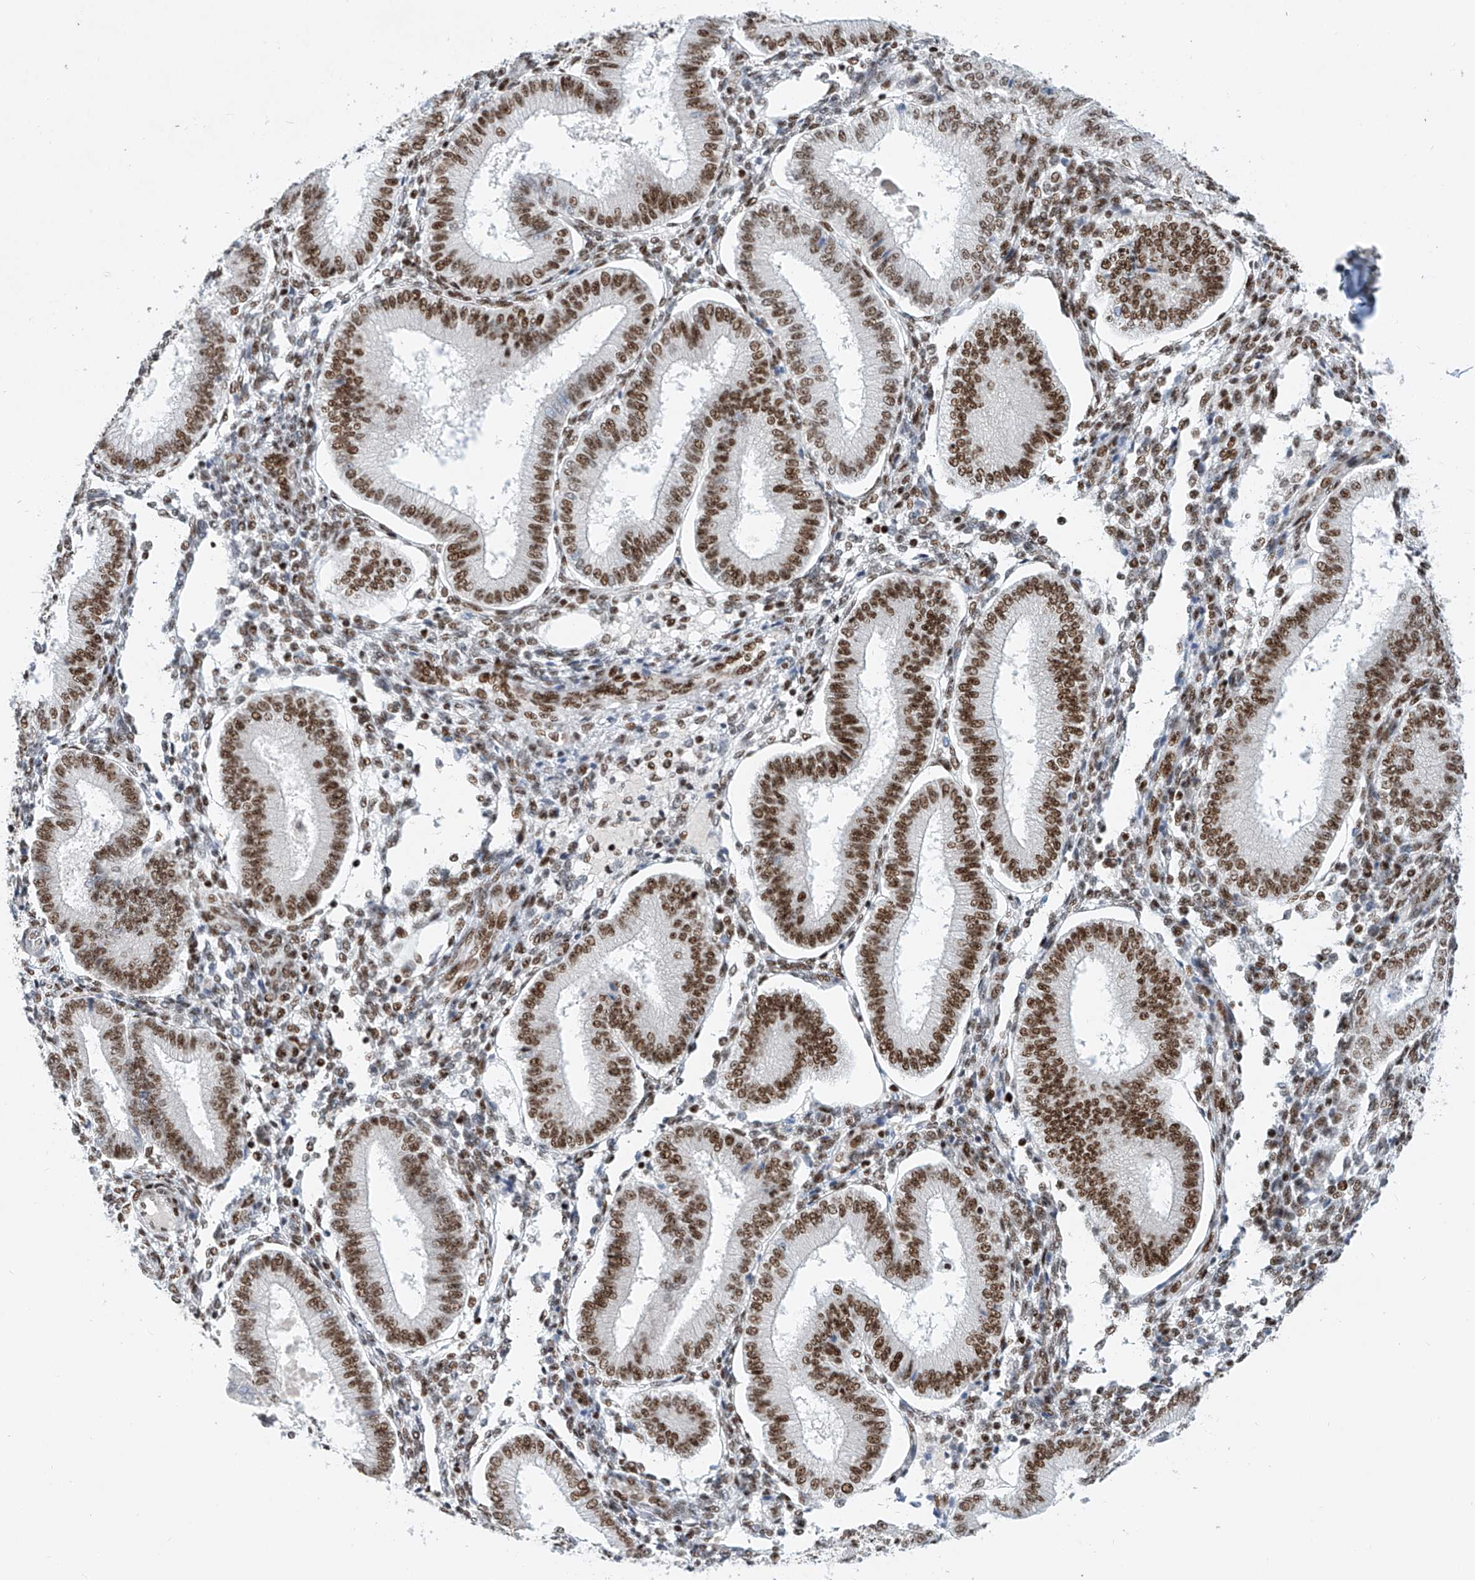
{"staining": {"intensity": "moderate", "quantity": ">75%", "location": "nuclear"}, "tissue": "endometrium", "cell_type": "Cells in endometrial stroma", "image_type": "normal", "snomed": [{"axis": "morphology", "description": "Normal tissue, NOS"}, {"axis": "topography", "description": "Endometrium"}], "caption": "DAB immunohistochemical staining of benign human endometrium displays moderate nuclear protein positivity in approximately >75% of cells in endometrial stroma. Nuclei are stained in blue.", "gene": "TAF4", "patient": {"sex": "female", "age": 39}}